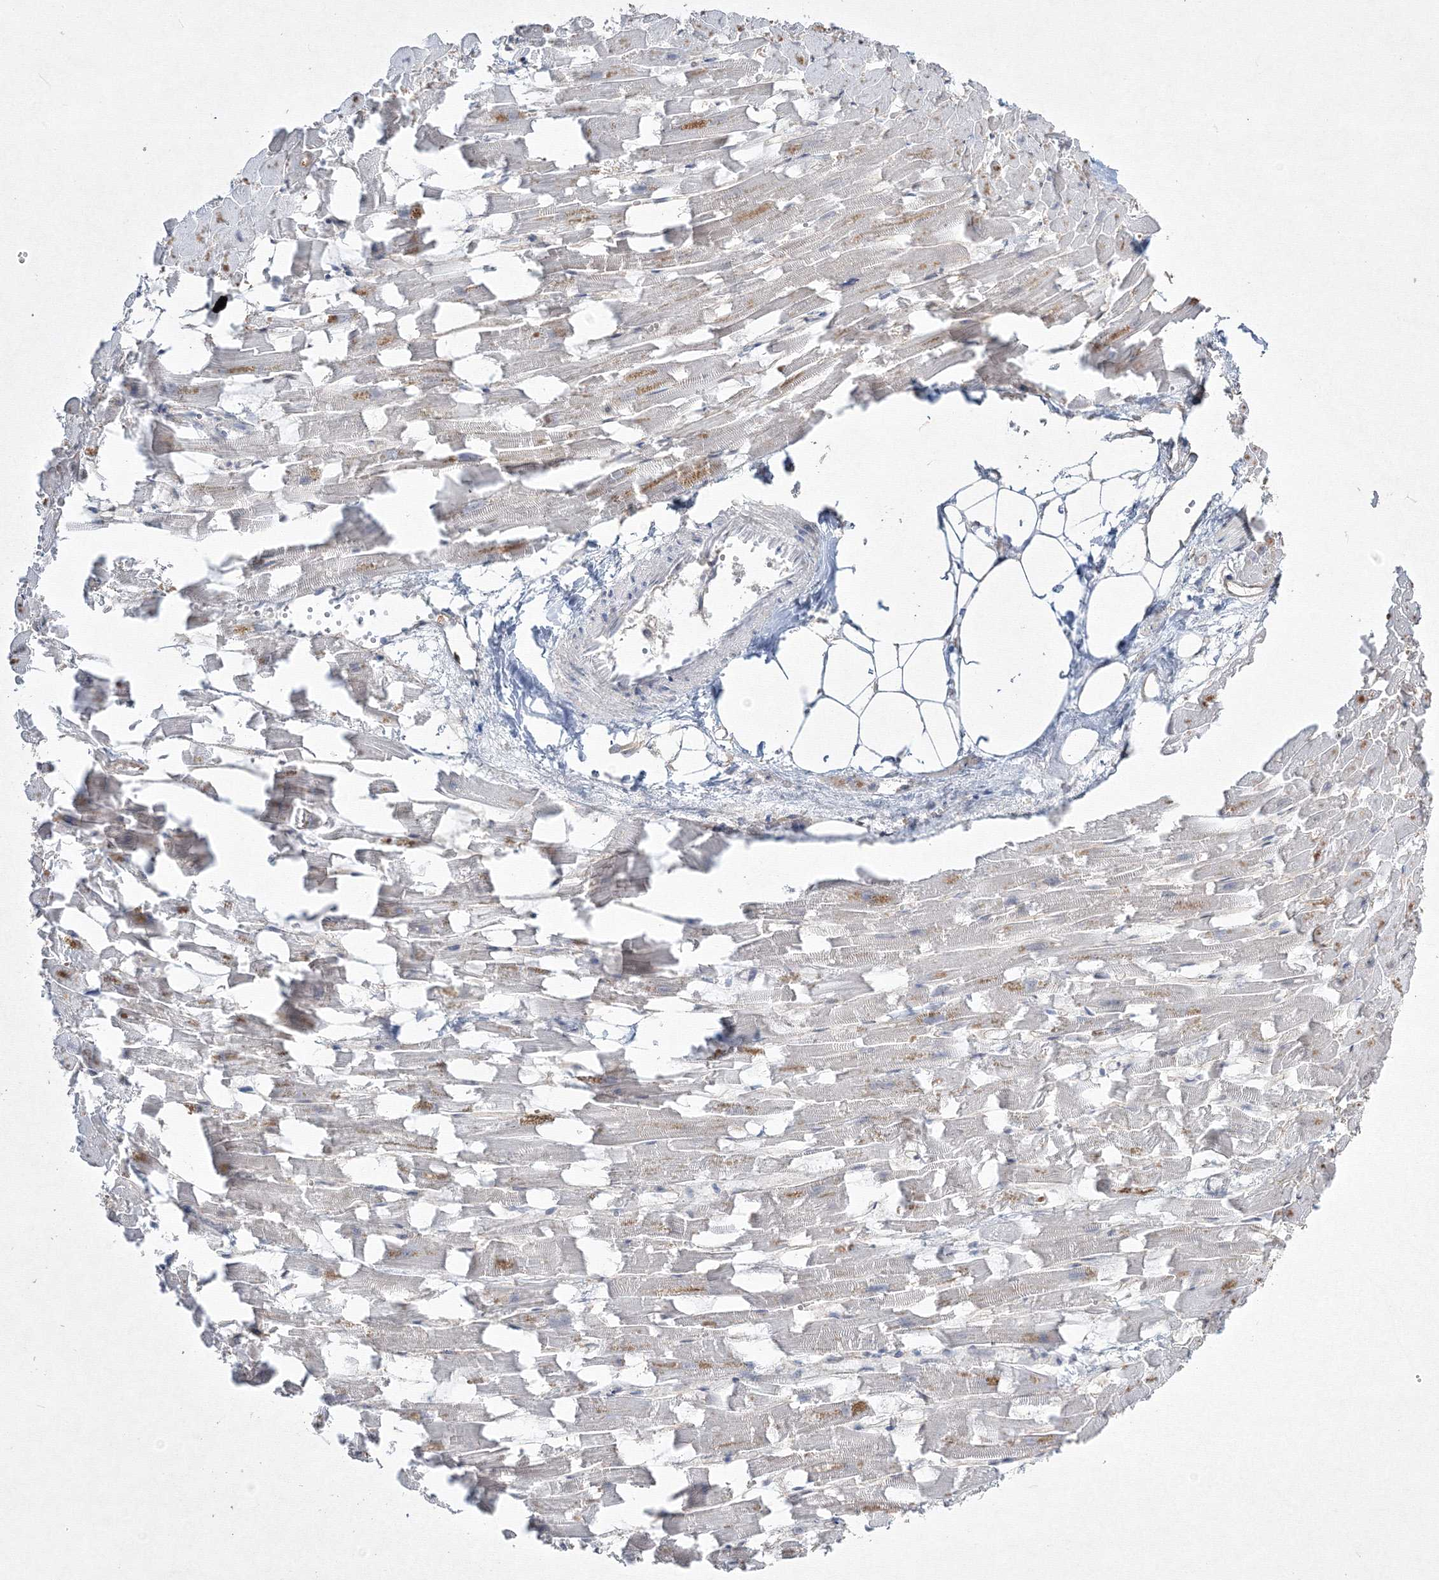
{"staining": {"intensity": "weak", "quantity": "<25%", "location": "cytoplasmic/membranous"}, "tissue": "heart muscle", "cell_type": "Cardiomyocytes", "image_type": "normal", "snomed": [{"axis": "morphology", "description": "Normal tissue, NOS"}, {"axis": "topography", "description": "Heart"}], "caption": "Immunohistochemistry of unremarkable heart muscle shows no positivity in cardiomyocytes.", "gene": "FBXL8", "patient": {"sex": "female", "age": 64}}